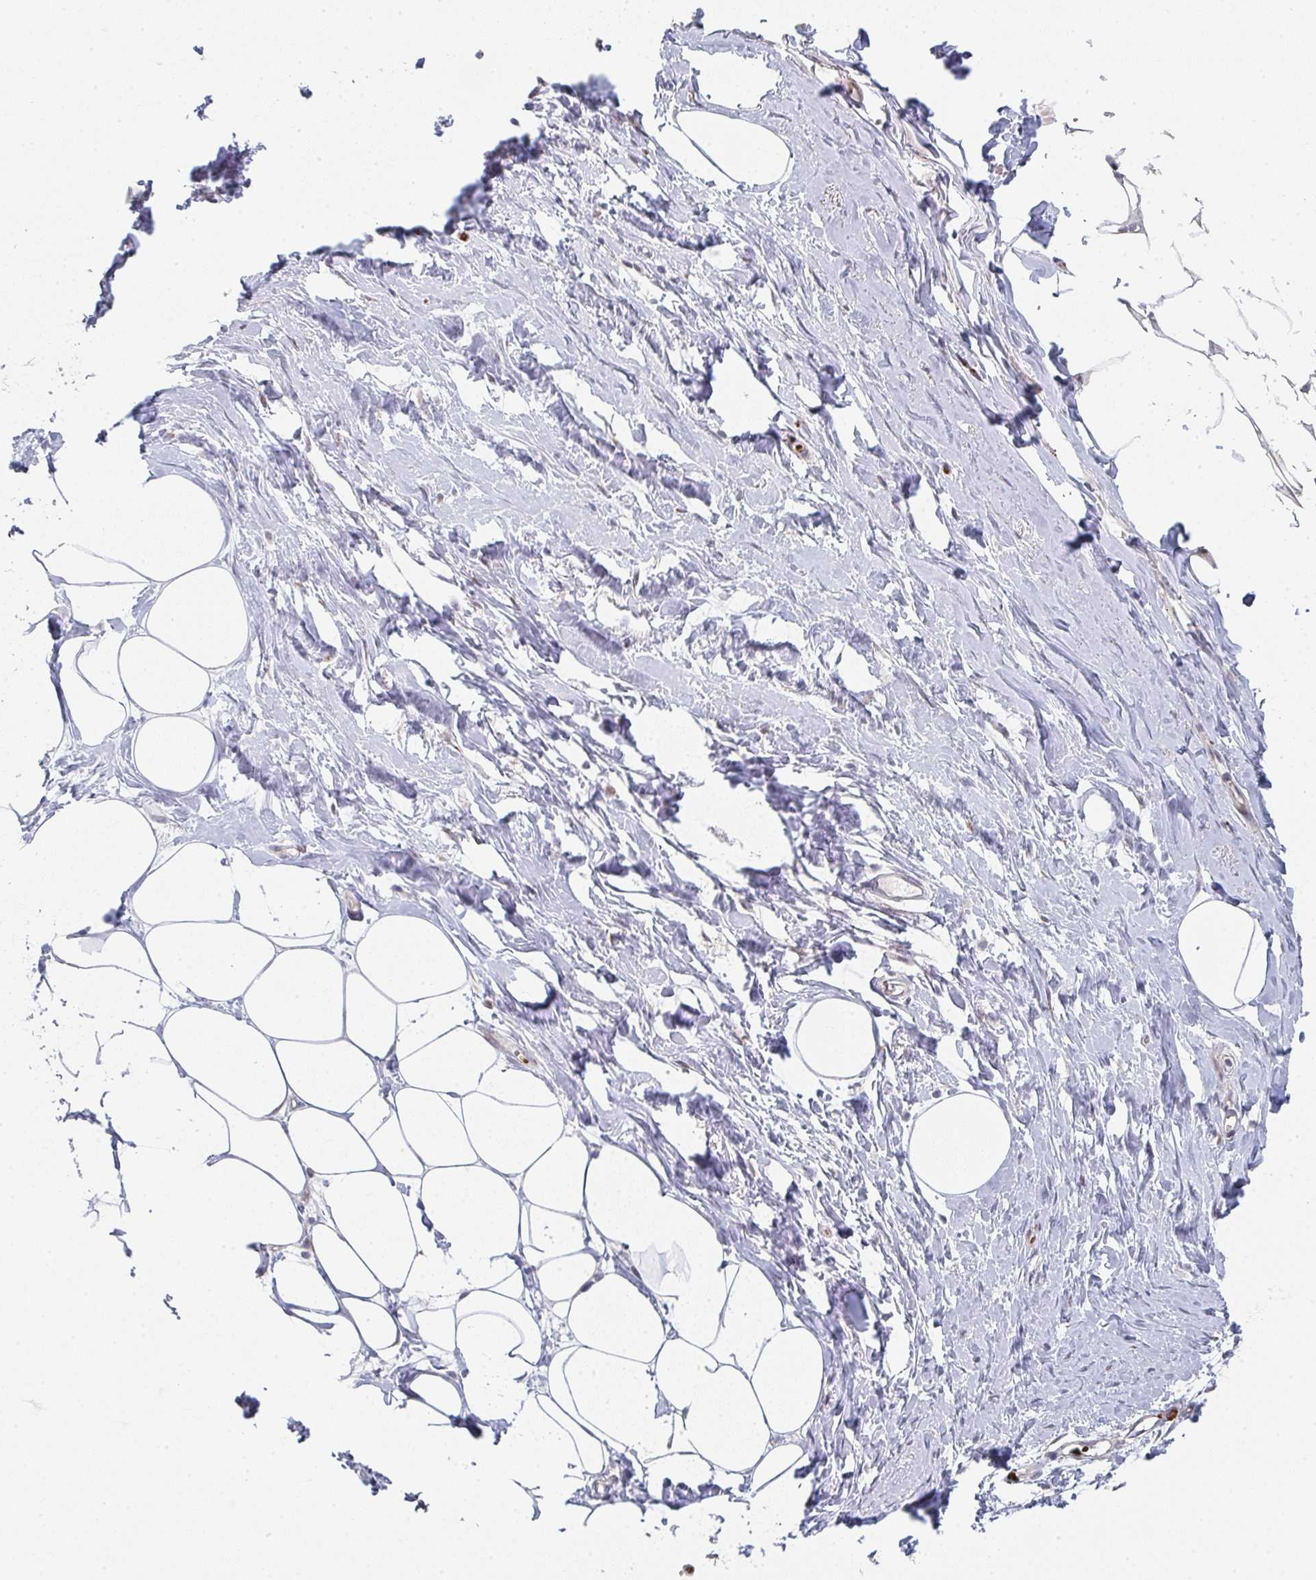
{"staining": {"intensity": "negative", "quantity": "none", "location": "none"}, "tissue": "breast", "cell_type": "Adipocytes", "image_type": "normal", "snomed": [{"axis": "morphology", "description": "Normal tissue, NOS"}, {"axis": "topography", "description": "Breast"}], "caption": "High power microscopy photomicrograph of an immunohistochemistry histopathology image of normal breast, revealing no significant expression in adipocytes. Nuclei are stained in blue.", "gene": "ZNF526", "patient": {"sex": "female", "age": 27}}